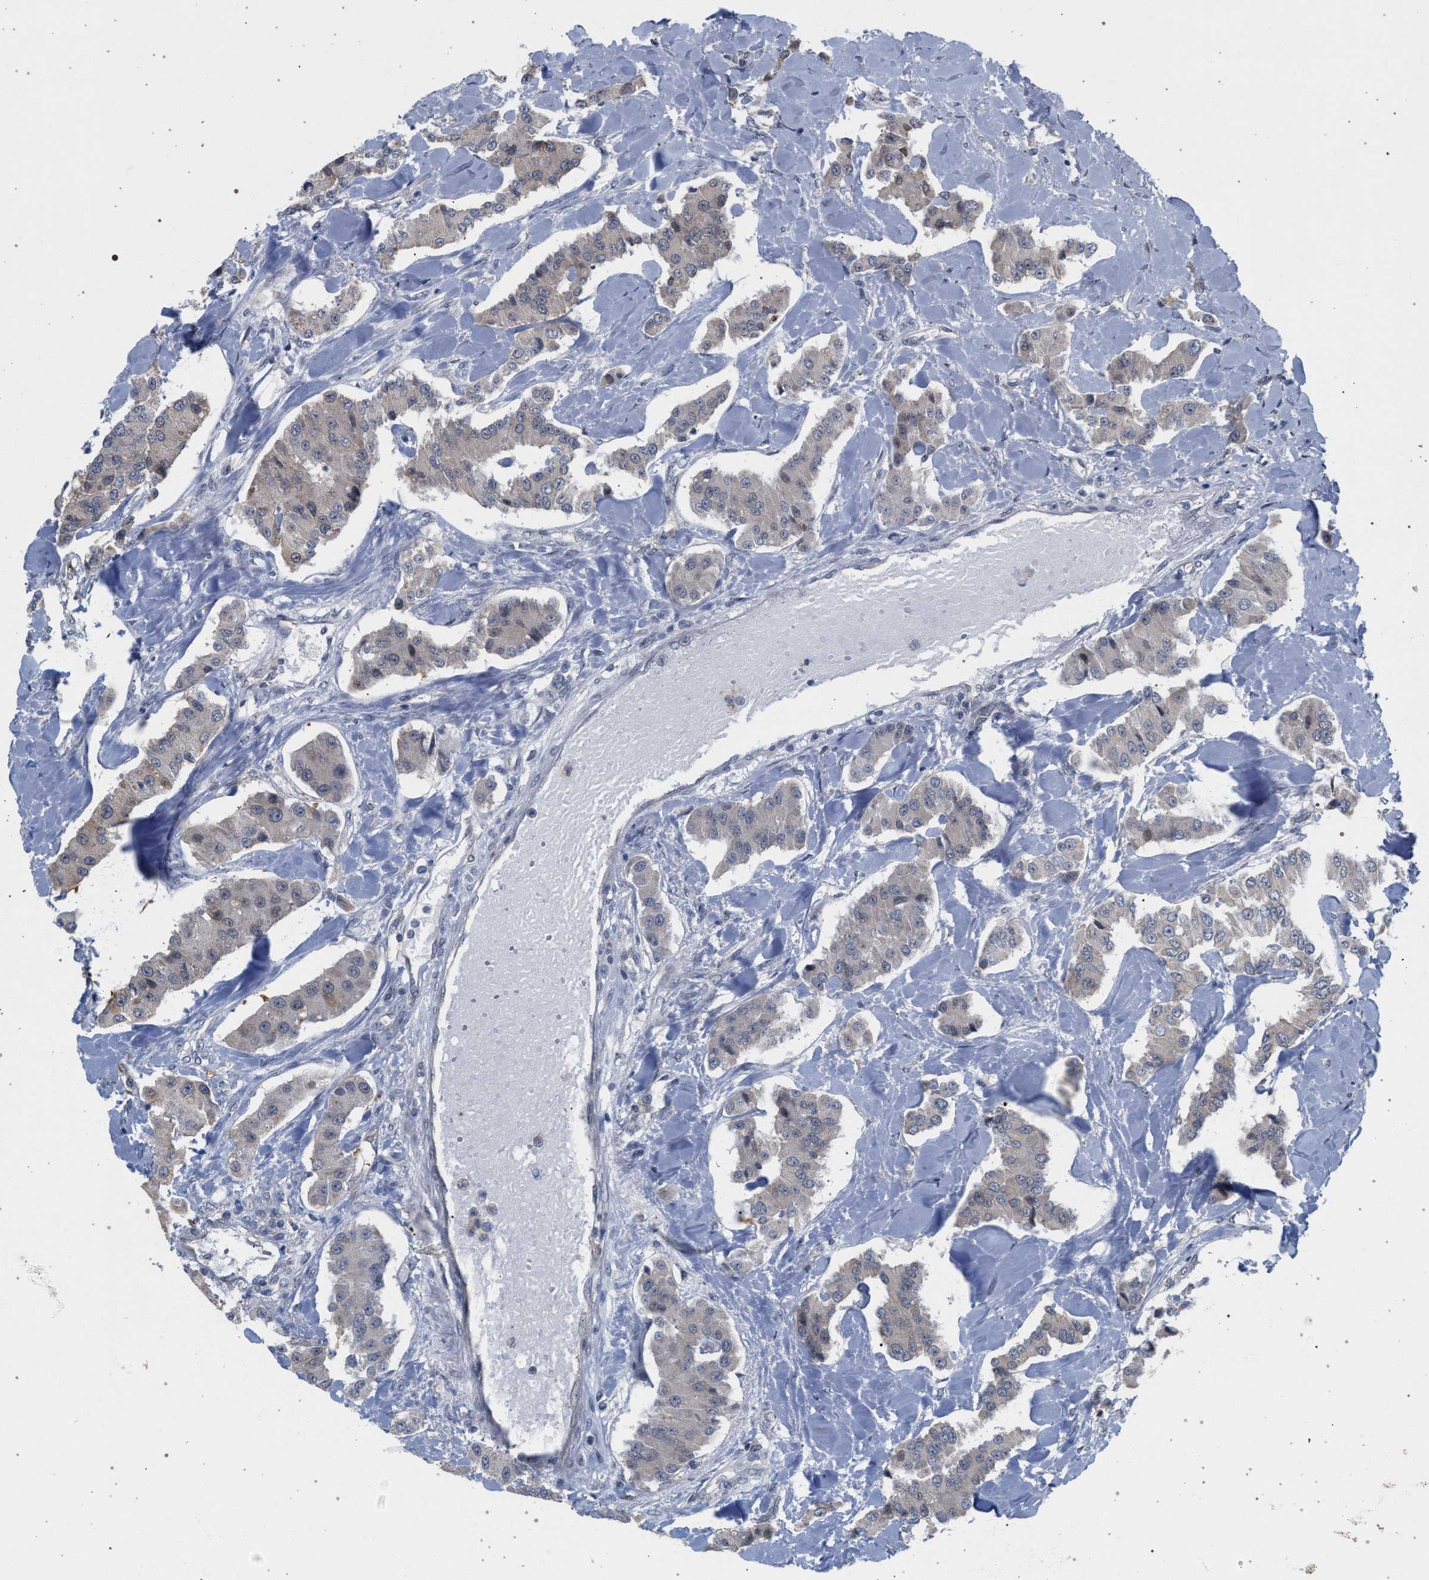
{"staining": {"intensity": "negative", "quantity": "none", "location": "none"}, "tissue": "carcinoid", "cell_type": "Tumor cells", "image_type": "cancer", "snomed": [{"axis": "morphology", "description": "Carcinoid, malignant, NOS"}, {"axis": "topography", "description": "Pancreas"}], "caption": "IHC of carcinoid reveals no expression in tumor cells. (Immunohistochemistry, brightfield microscopy, high magnification).", "gene": "ARPC5L", "patient": {"sex": "male", "age": 41}}